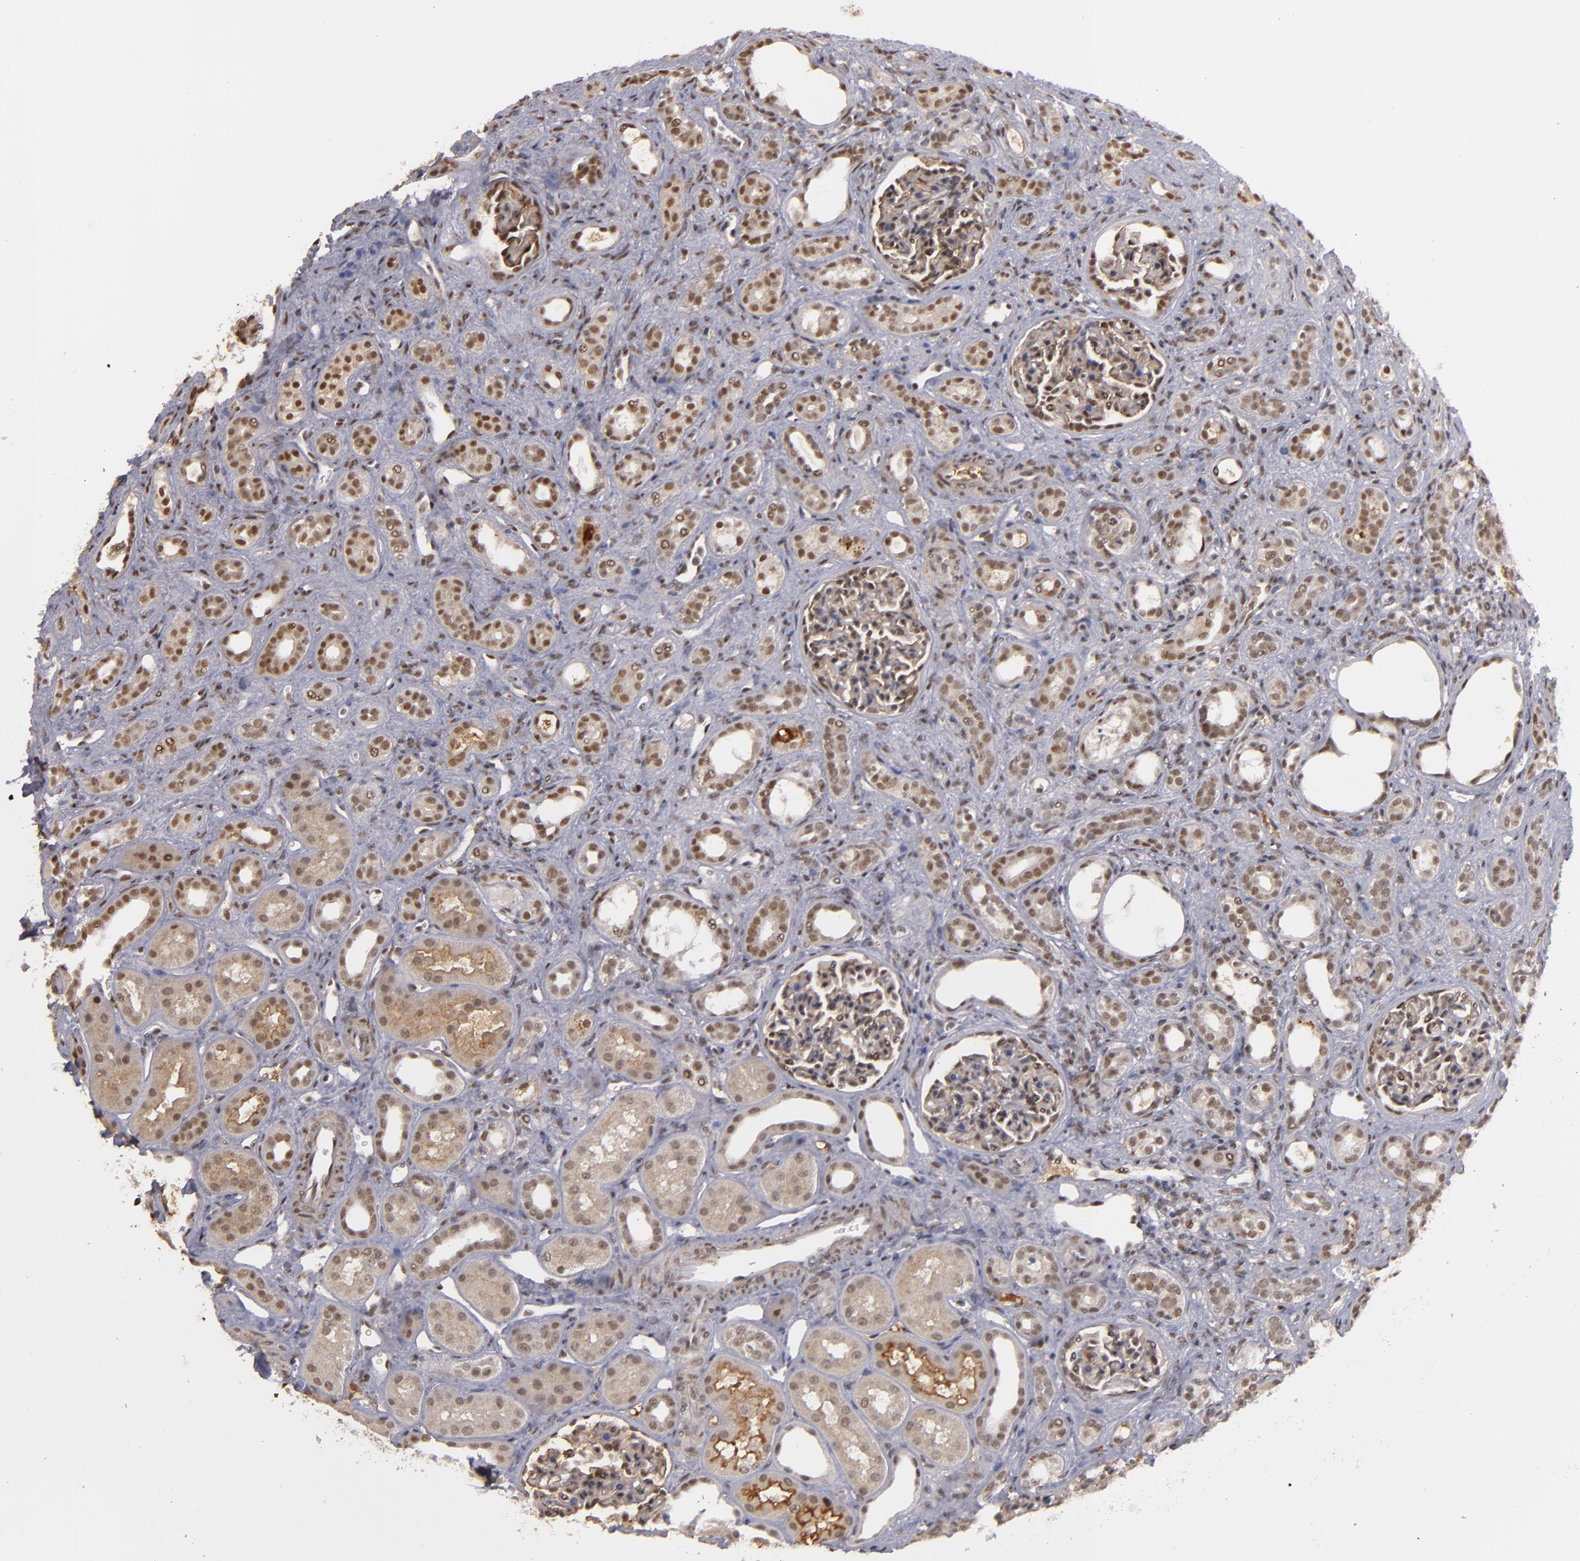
{"staining": {"intensity": "negative", "quantity": "none", "location": "none"}, "tissue": "kidney", "cell_type": "Cells in glomeruli", "image_type": "normal", "snomed": [{"axis": "morphology", "description": "Normal tissue, NOS"}, {"axis": "topography", "description": "Kidney"}], "caption": "The photomicrograph demonstrates no staining of cells in glomeruli in benign kidney.", "gene": "ZNF234", "patient": {"sex": "male", "age": 7}}